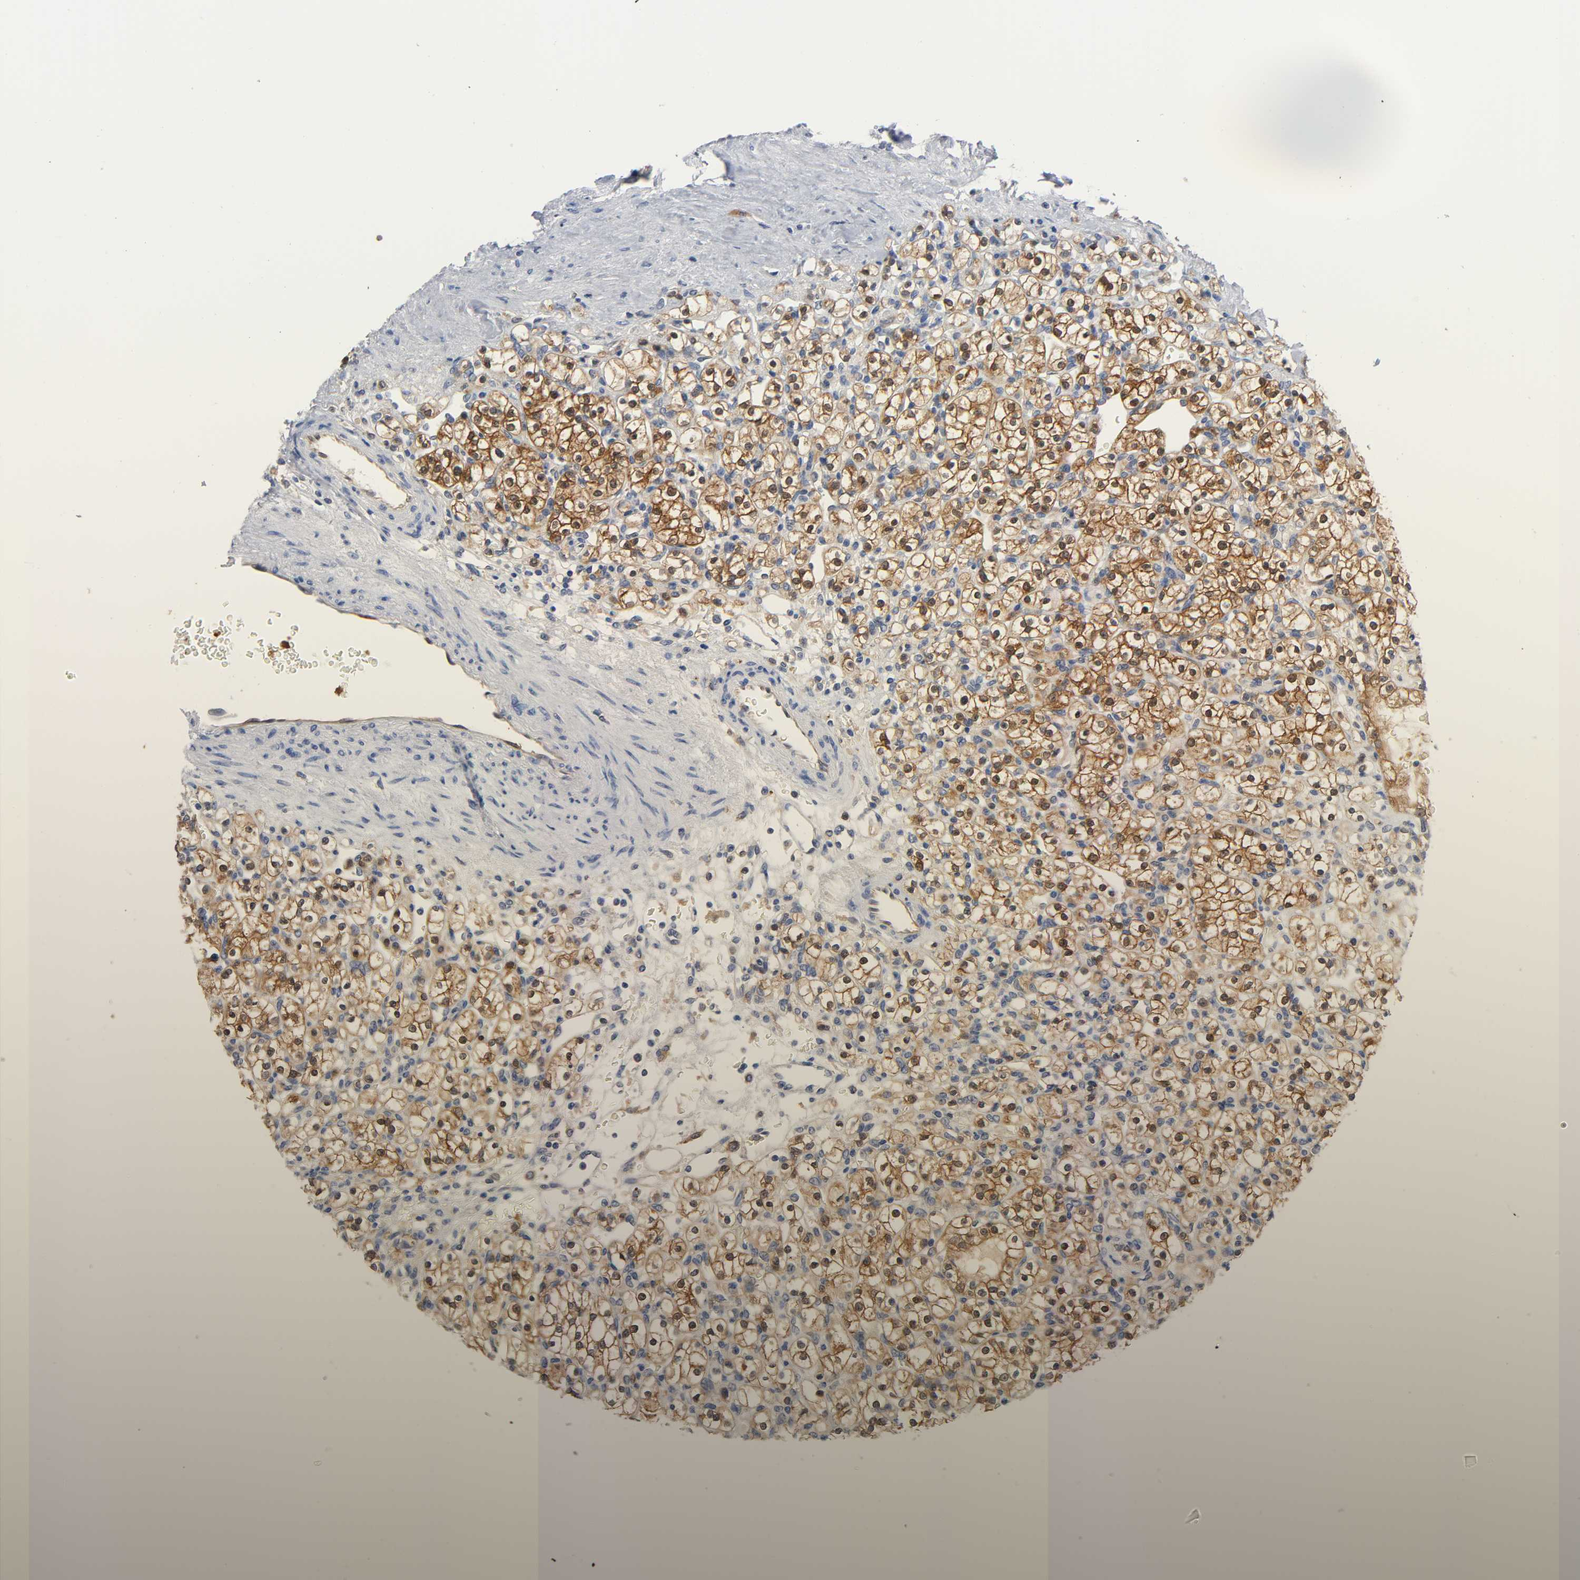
{"staining": {"intensity": "strong", "quantity": ">75%", "location": "cytoplasmic/membranous,nuclear"}, "tissue": "renal cancer", "cell_type": "Tumor cells", "image_type": "cancer", "snomed": [{"axis": "morphology", "description": "Normal tissue, NOS"}, {"axis": "morphology", "description": "Adenocarcinoma, NOS"}, {"axis": "topography", "description": "Kidney"}], "caption": "An image of human renal cancer stained for a protein reveals strong cytoplasmic/membranous and nuclear brown staining in tumor cells.", "gene": "FYN", "patient": {"sex": "female", "age": 55}}